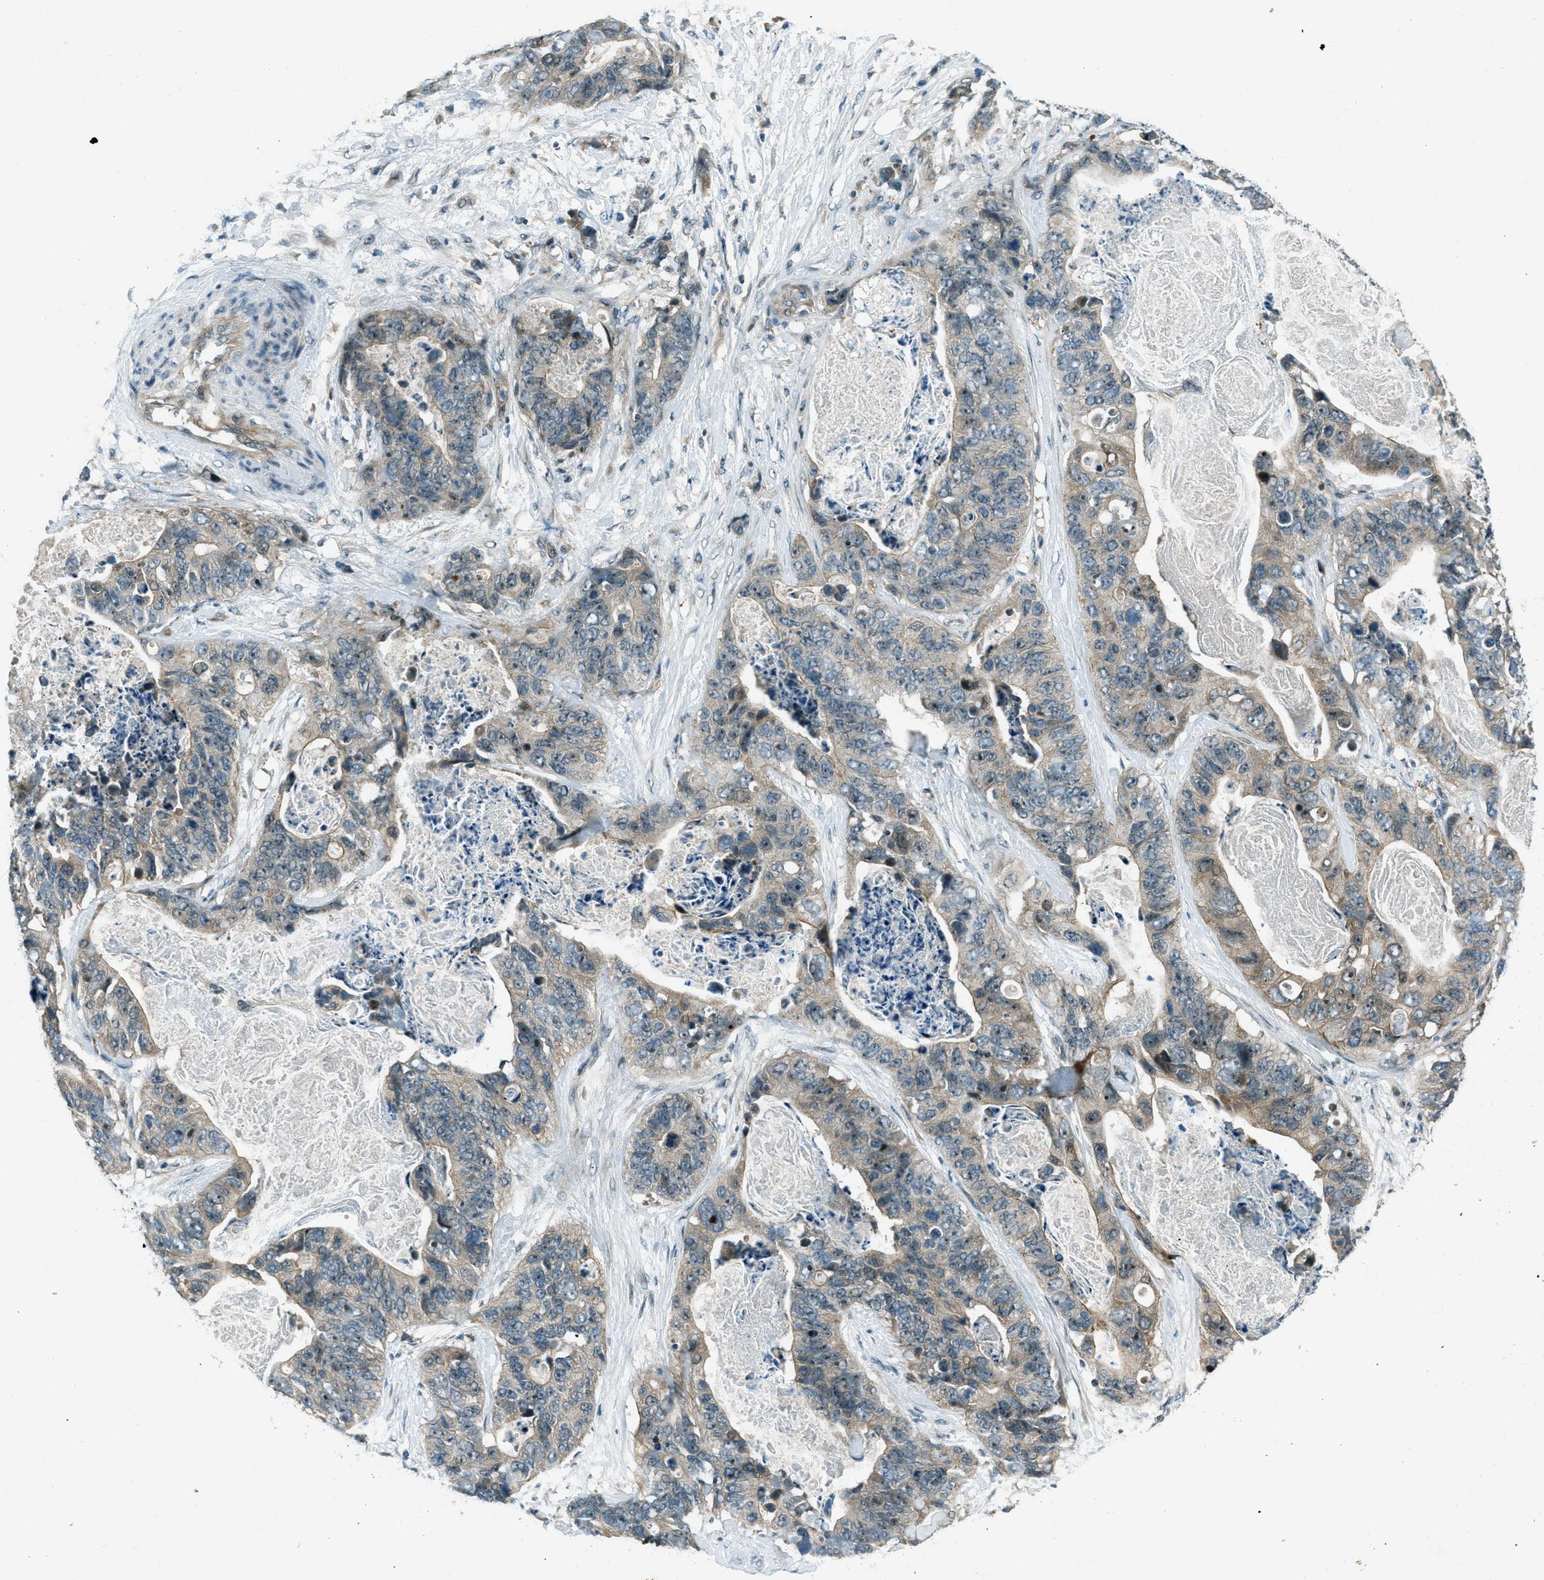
{"staining": {"intensity": "weak", "quantity": "<25%", "location": "cytoplasmic/membranous"}, "tissue": "stomach cancer", "cell_type": "Tumor cells", "image_type": "cancer", "snomed": [{"axis": "morphology", "description": "Adenocarcinoma, NOS"}, {"axis": "topography", "description": "Stomach"}], "caption": "Tumor cells are negative for protein expression in human stomach adenocarcinoma.", "gene": "STK11", "patient": {"sex": "female", "age": 89}}